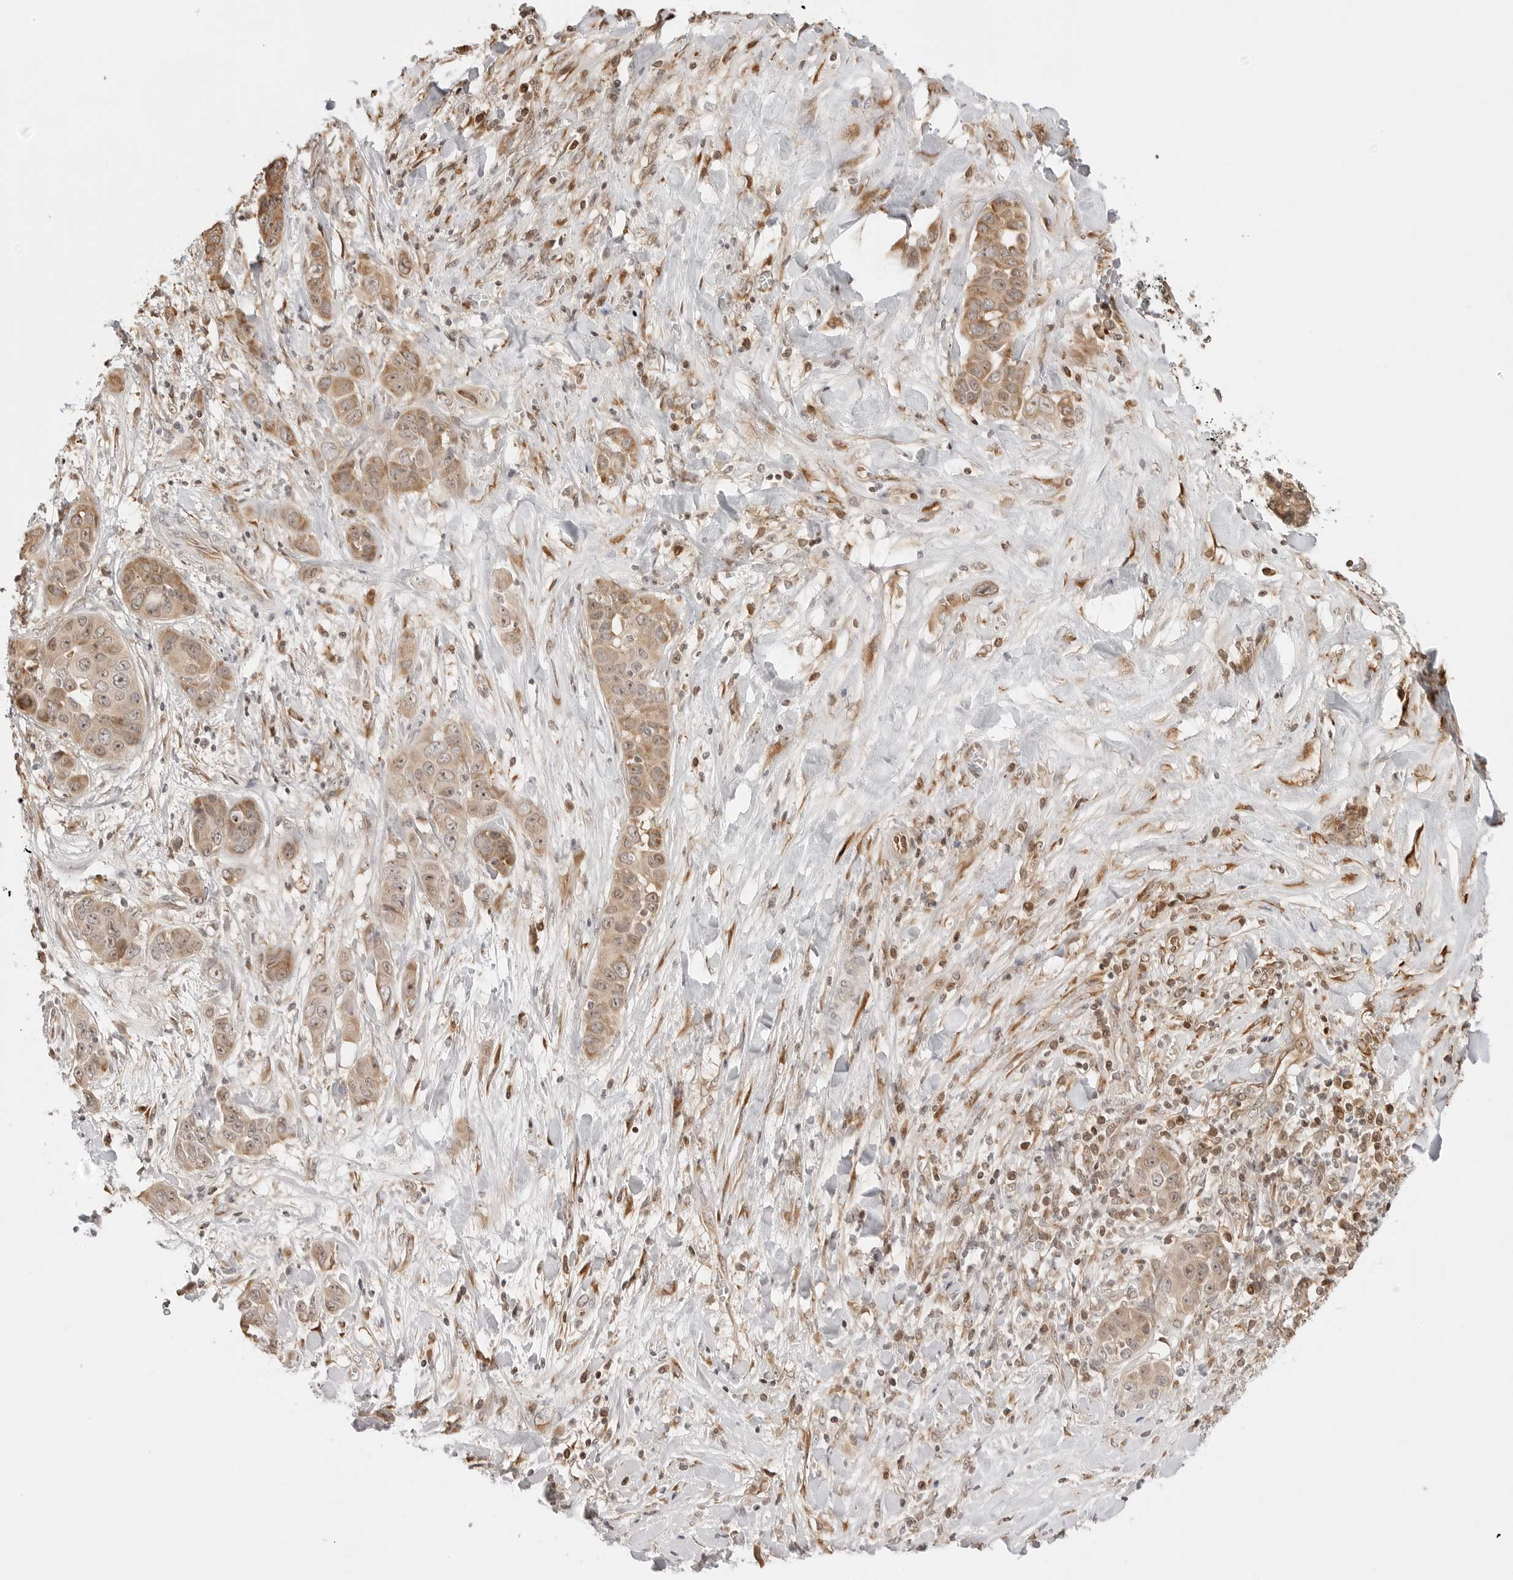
{"staining": {"intensity": "moderate", "quantity": ">75%", "location": "cytoplasmic/membranous,nuclear"}, "tissue": "liver cancer", "cell_type": "Tumor cells", "image_type": "cancer", "snomed": [{"axis": "morphology", "description": "Cholangiocarcinoma"}, {"axis": "topography", "description": "Liver"}], "caption": "Human liver cholangiocarcinoma stained for a protein (brown) exhibits moderate cytoplasmic/membranous and nuclear positive expression in approximately >75% of tumor cells.", "gene": "FKBP14", "patient": {"sex": "female", "age": 52}}